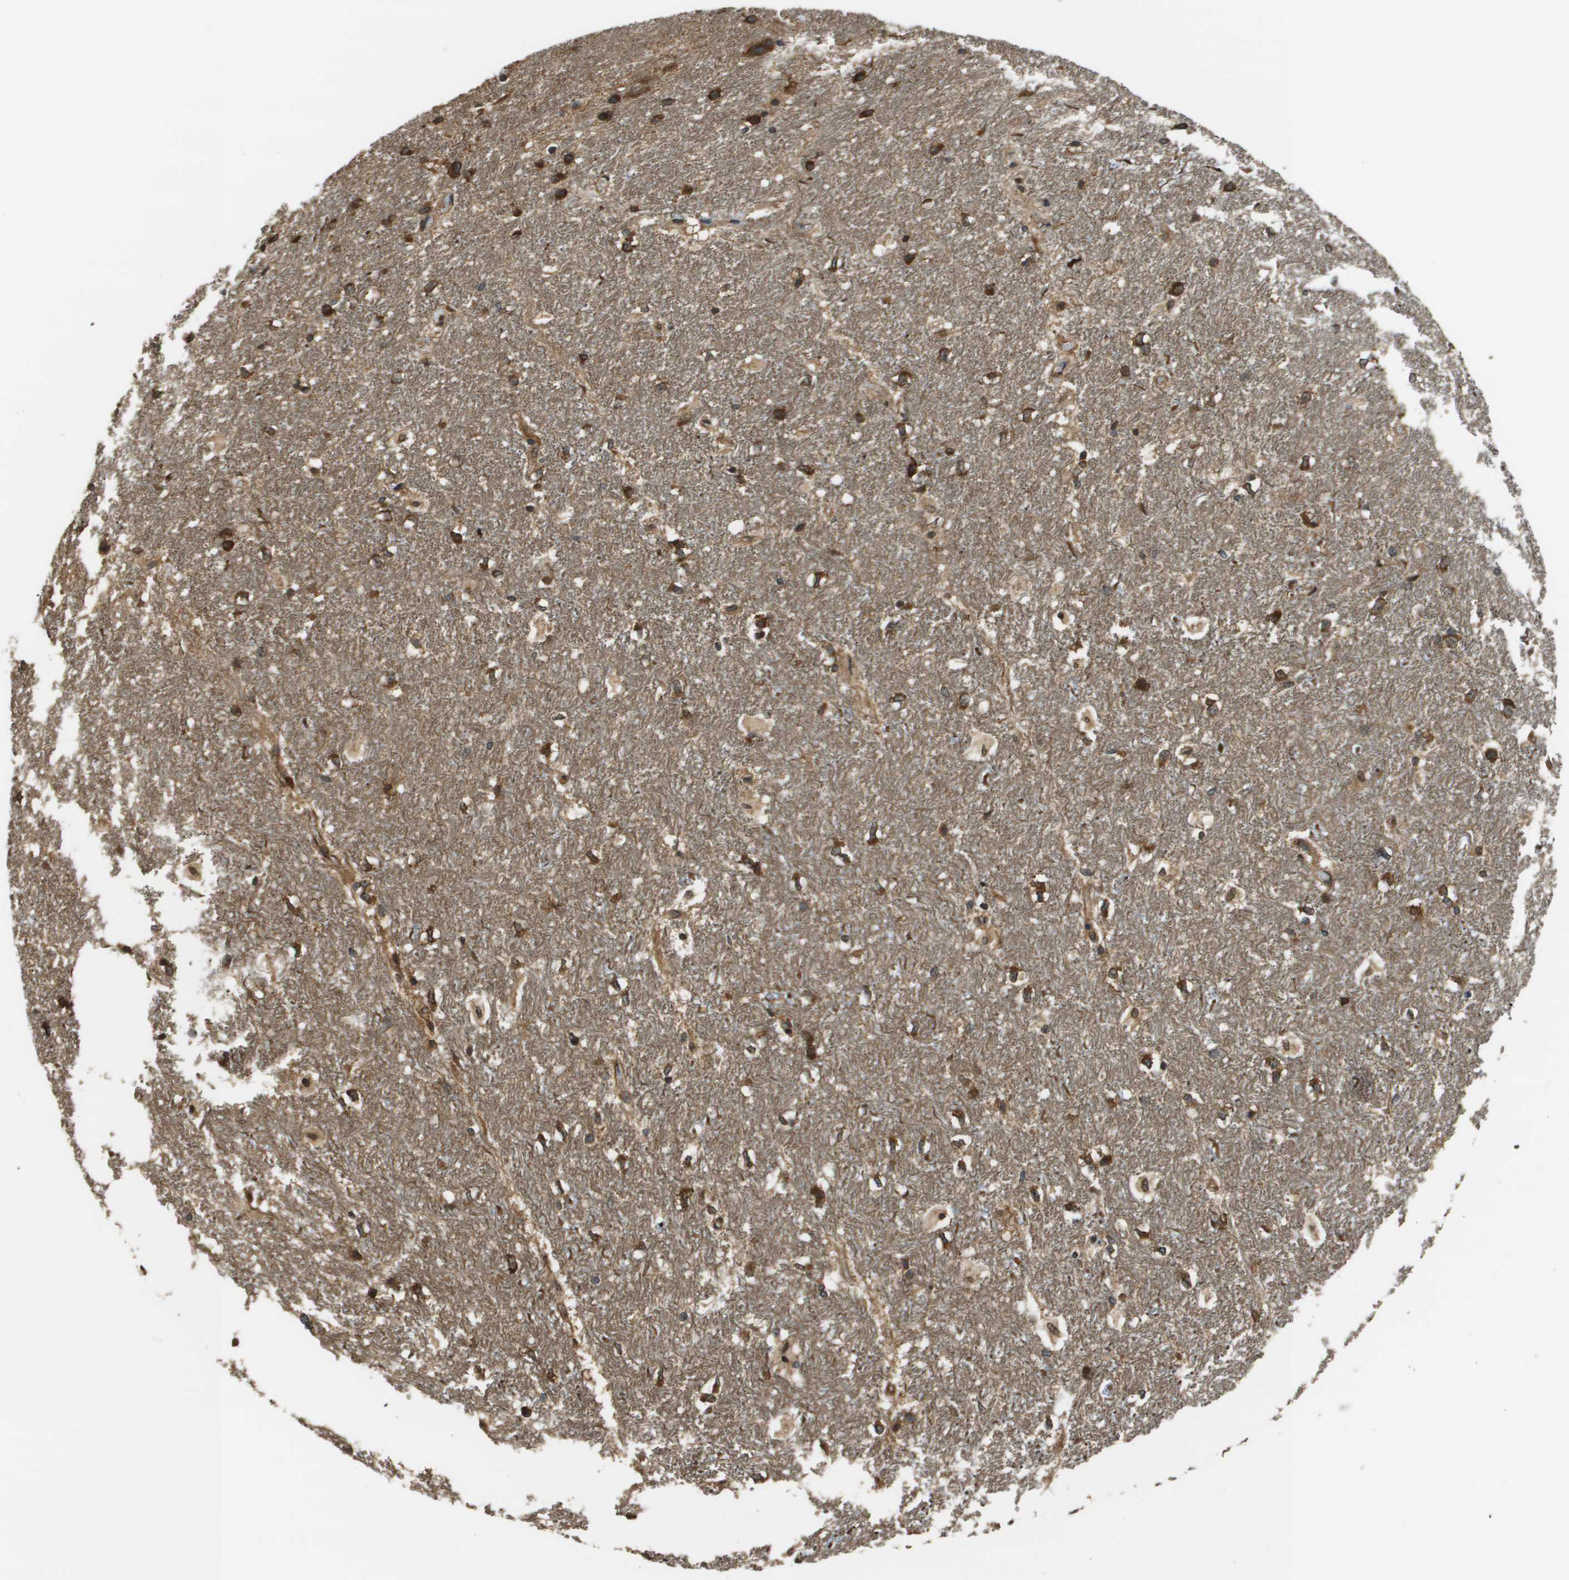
{"staining": {"intensity": "strong", "quantity": "25%-75%", "location": "cytoplasmic/membranous"}, "tissue": "hippocampus", "cell_type": "Glial cells", "image_type": "normal", "snomed": [{"axis": "morphology", "description": "Normal tissue, NOS"}, {"axis": "topography", "description": "Hippocampus"}], "caption": "IHC (DAB) staining of unremarkable hippocampus shows strong cytoplasmic/membranous protein expression in about 25%-75% of glial cells. (brown staining indicates protein expression, while blue staining denotes nuclei).", "gene": "SEC62", "patient": {"sex": "female", "age": 19}}